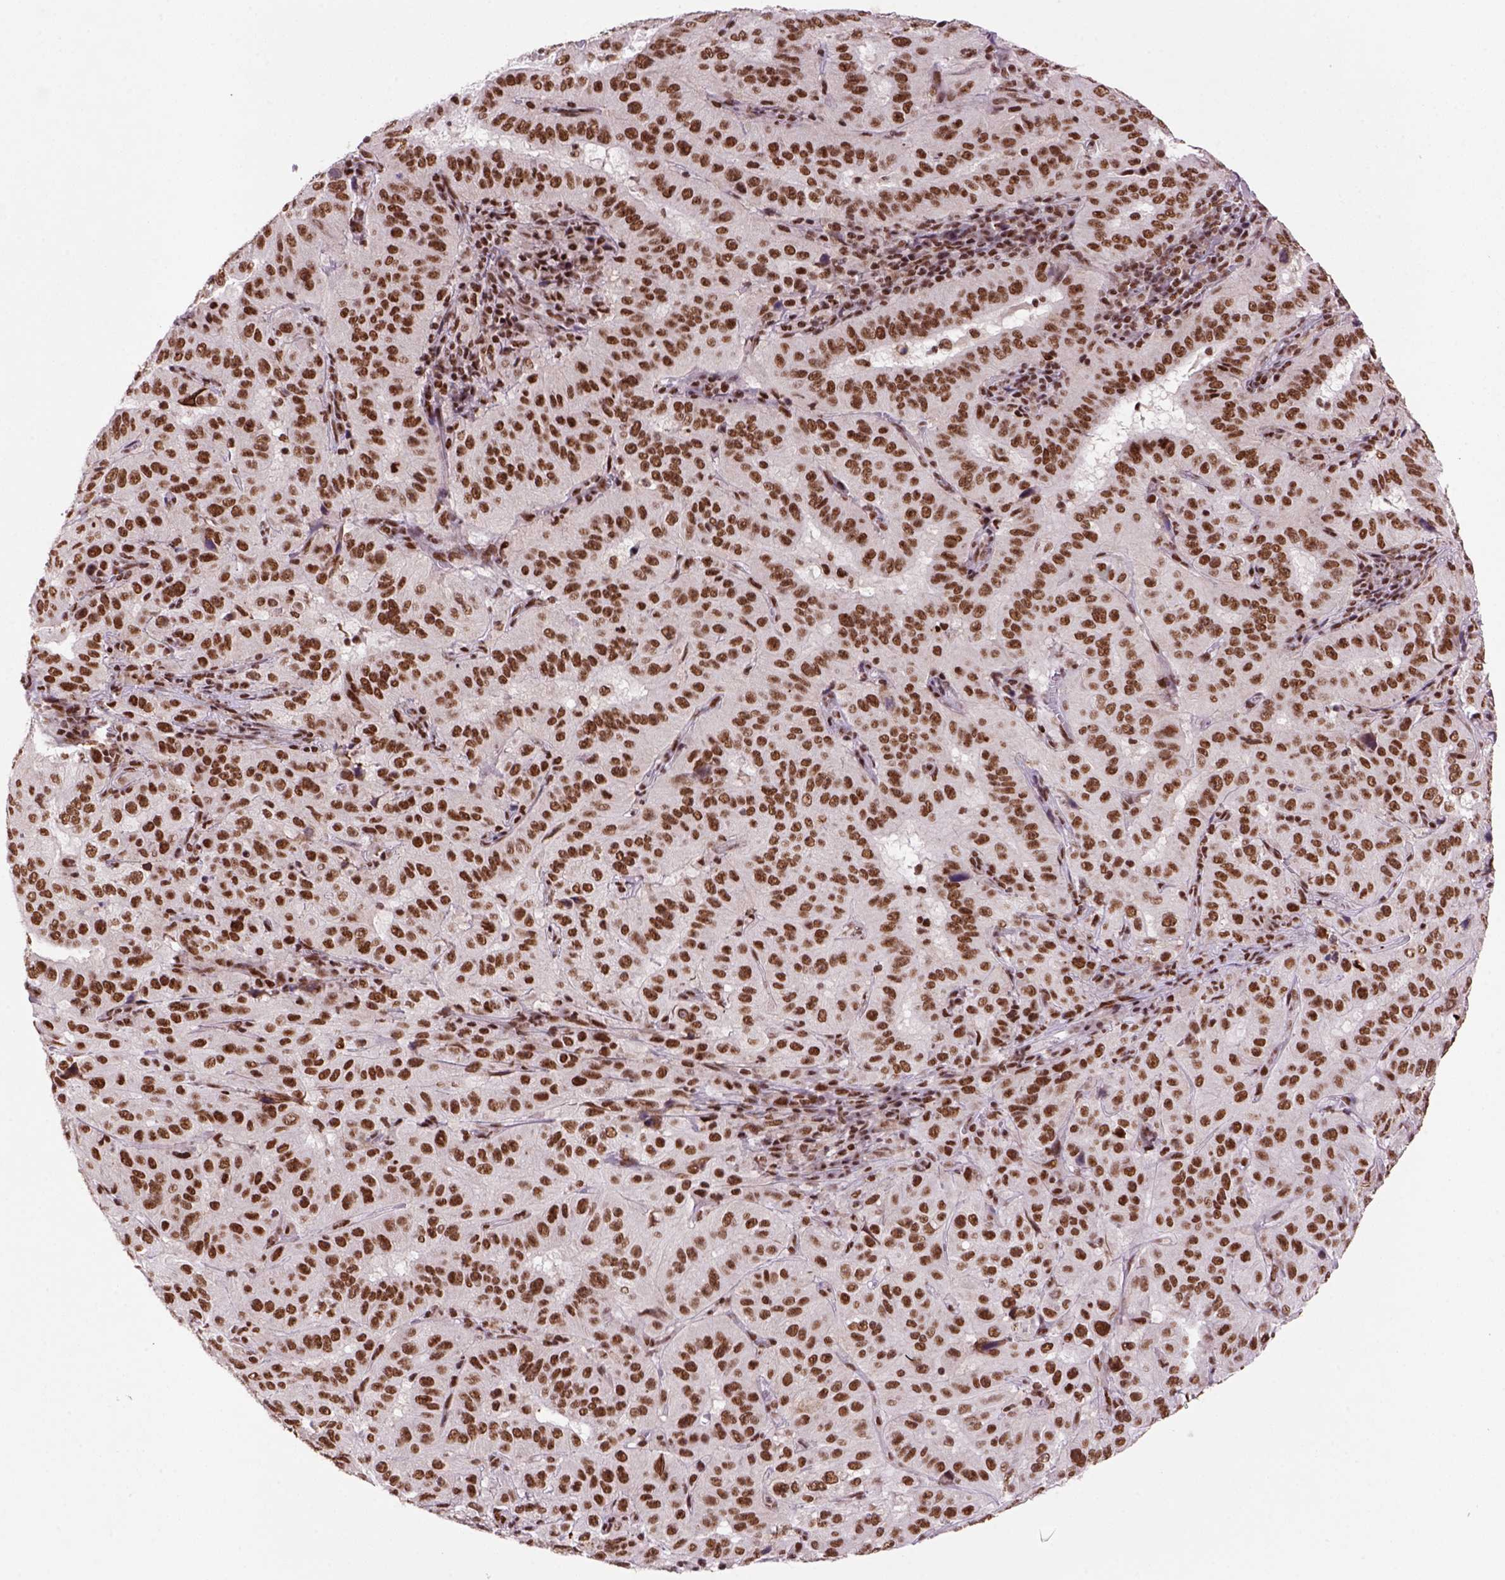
{"staining": {"intensity": "moderate", "quantity": ">75%", "location": "nuclear"}, "tissue": "pancreatic cancer", "cell_type": "Tumor cells", "image_type": "cancer", "snomed": [{"axis": "morphology", "description": "Adenocarcinoma, NOS"}, {"axis": "topography", "description": "Pancreas"}], "caption": "Moderate nuclear expression is seen in approximately >75% of tumor cells in pancreatic adenocarcinoma. The staining was performed using DAB (3,3'-diaminobenzidine) to visualize the protein expression in brown, while the nuclei were stained in blue with hematoxylin (Magnification: 20x).", "gene": "NSMCE2", "patient": {"sex": "male", "age": 63}}